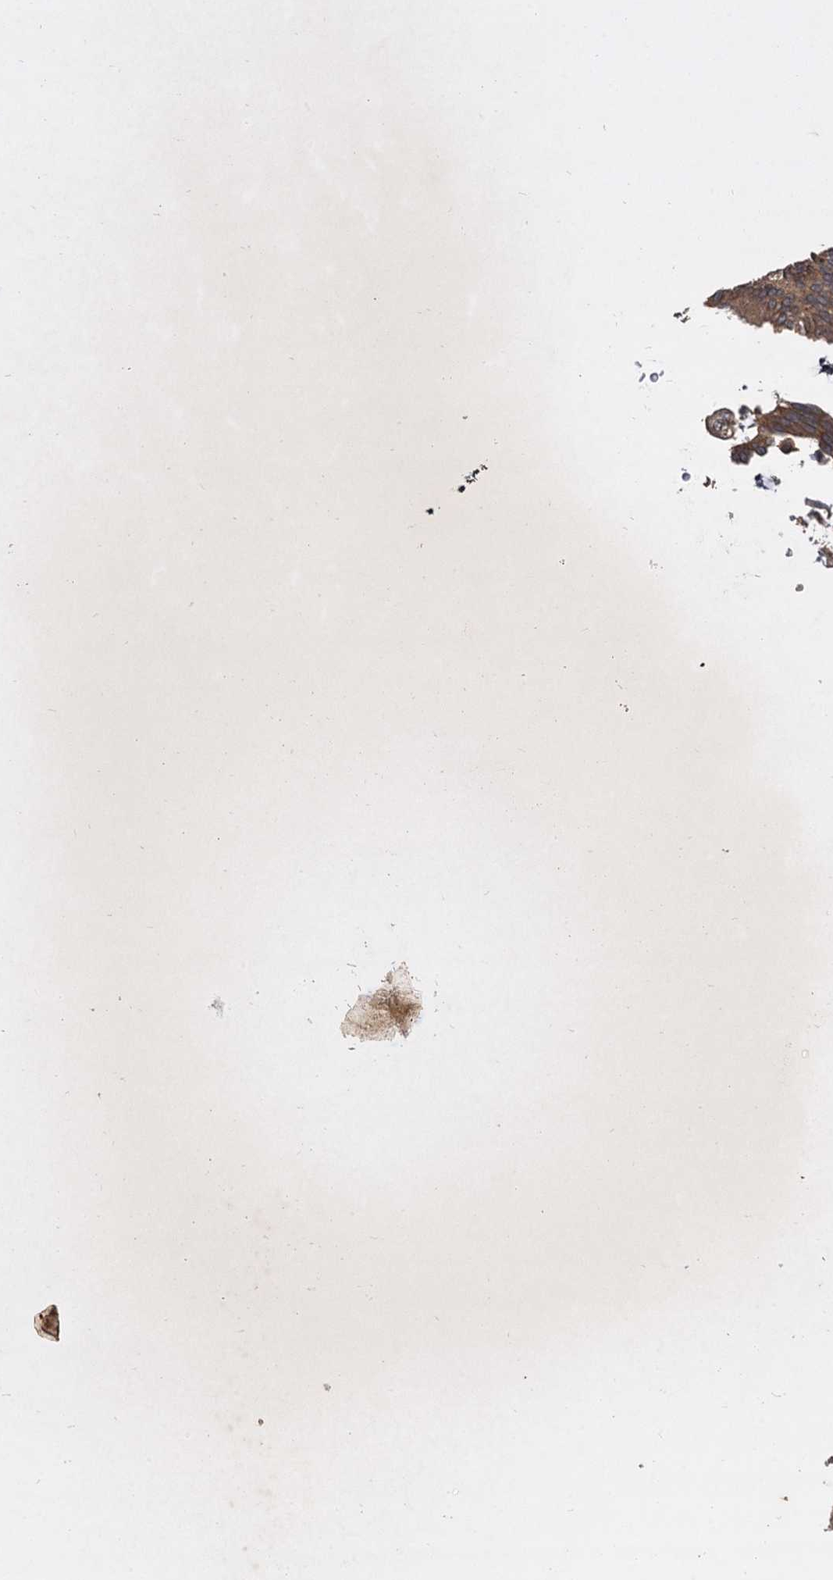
{"staining": {"intensity": "moderate", "quantity": ">75%", "location": "cytoplasmic/membranous"}, "tissue": "pancreatic cancer", "cell_type": "Tumor cells", "image_type": "cancer", "snomed": [{"axis": "morphology", "description": "Adenocarcinoma, NOS"}, {"axis": "topography", "description": "Pancreas"}], "caption": "DAB (3,3'-diaminobenzidine) immunohistochemical staining of human pancreatic cancer (adenocarcinoma) displays moderate cytoplasmic/membranous protein expression in approximately >75% of tumor cells.", "gene": "INPPL1", "patient": {"sex": "female", "age": 73}}